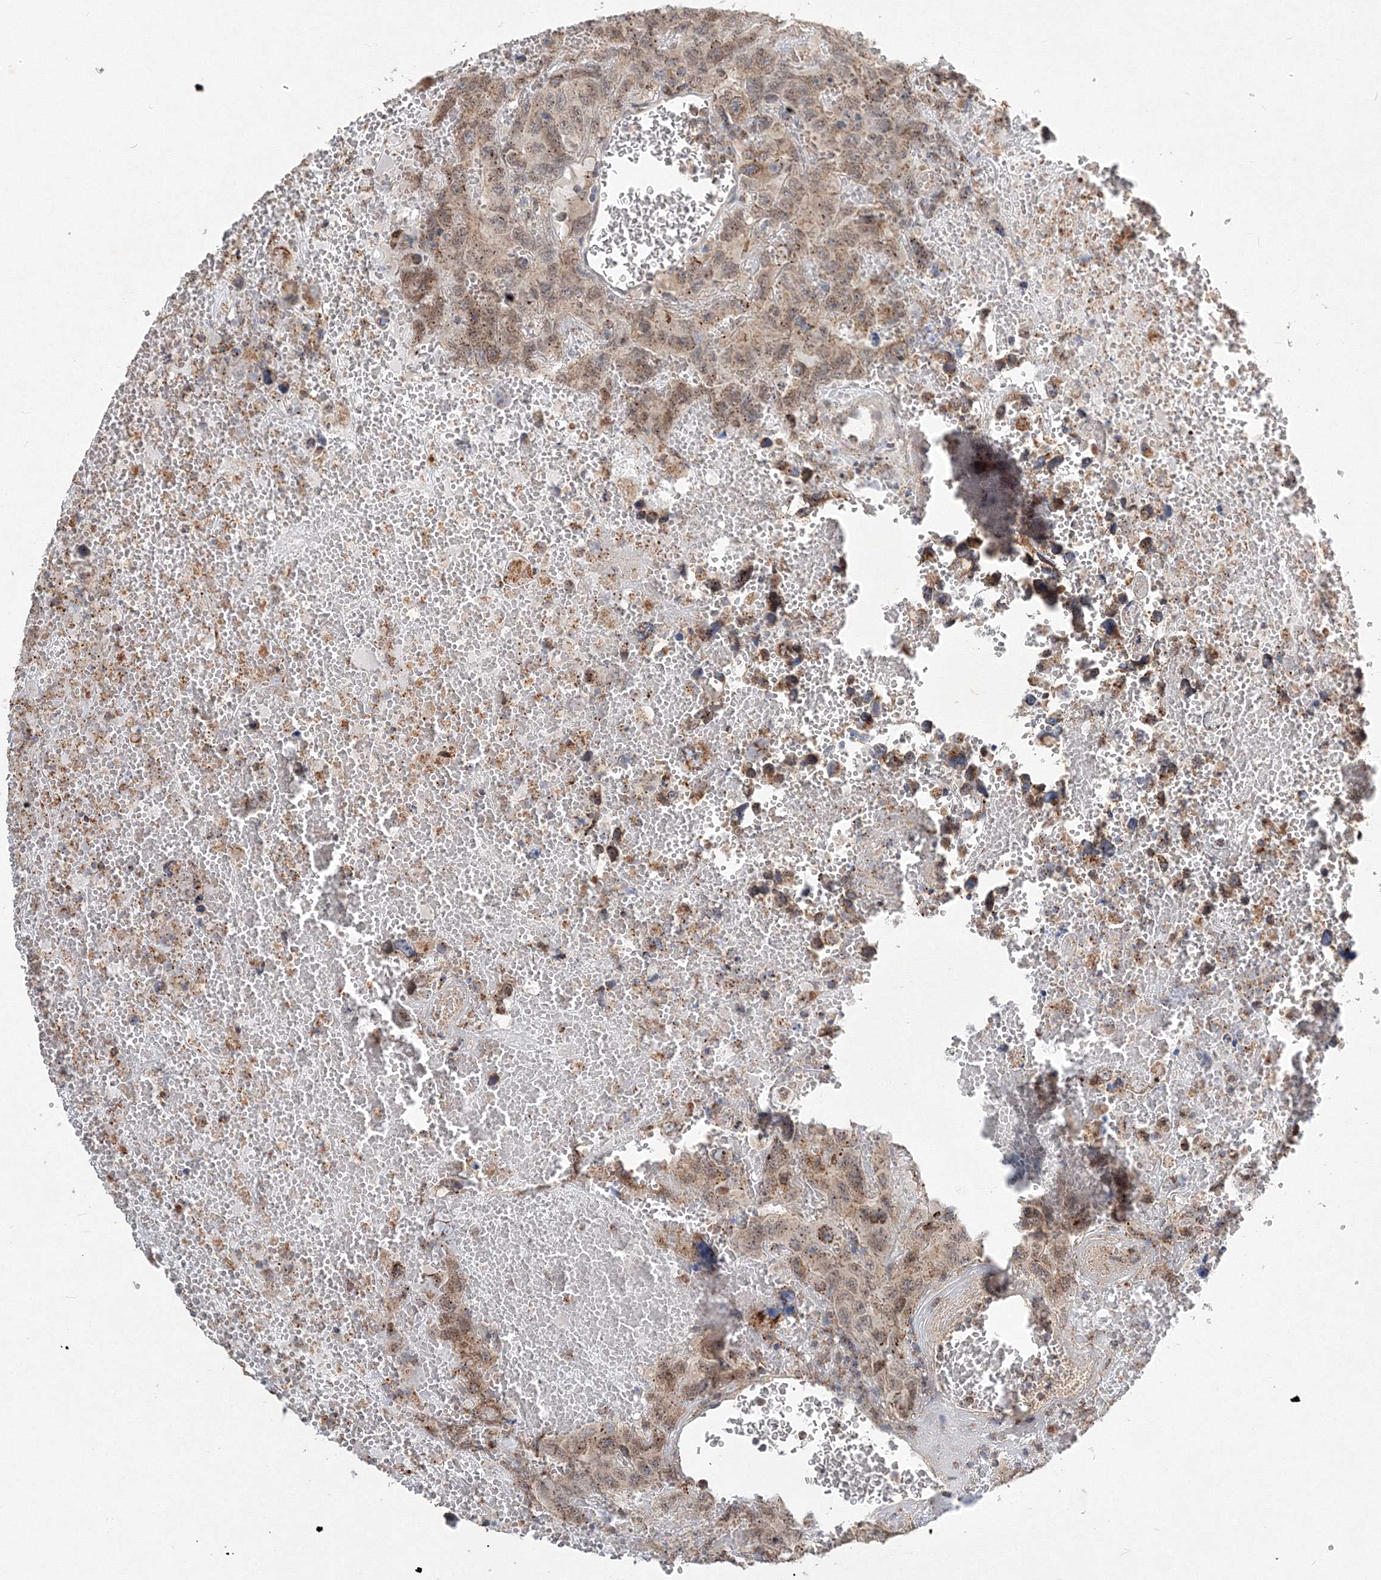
{"staining": {"intensity": "moderate", "quantity": "25%-75%", "location": "cytoplasmic/membranous,nuclear"}, "tissue": "testis cancer", "cell_type": "Tumor cells", "image_type": "cancer", "snomed": [{"axis": "morphology", "description": "Carcinoma, Embryonal, NOS"}, {"axis": "topography", "description": "Testis"}], "caption": "Approximately 25%-75% of tumor cells in human testis cancer exhibit moderate cytoplasmic/membranous and nuclear protein staining as visualized by brown immunohistochemical staining.", "gene": "AASDH", "patient": {"sex": "male", "age": 45}}